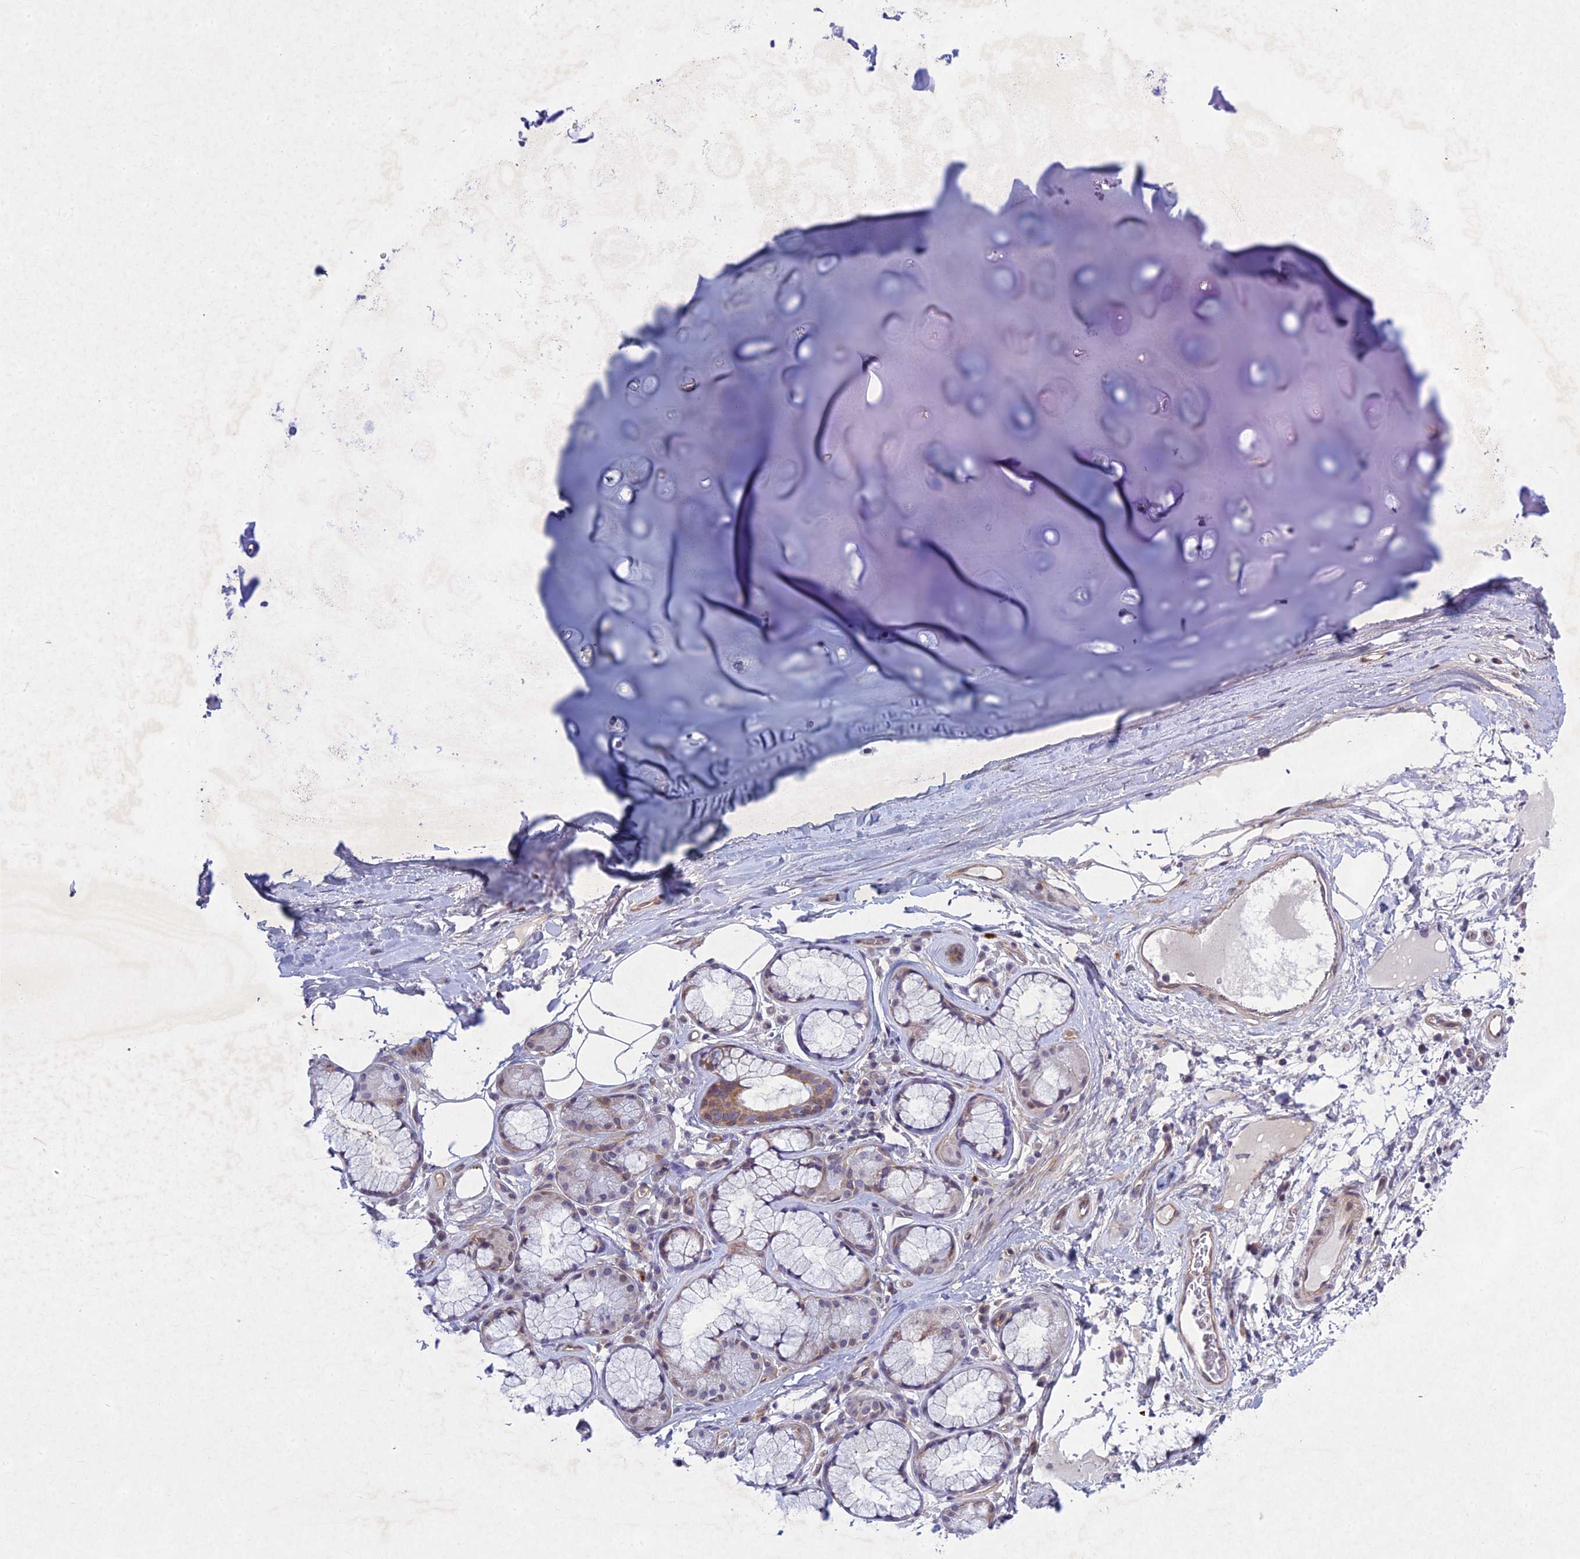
{"staining": {"intensity": "negative", "quantity": "none", "location": "none"}, "tissue": "adipose tissue", "cell_type": "Adipocytes", "image_type": "normal", "snomed": [{"axis": "morphology", "description": "Normal tissue, NOS"}, {"axis": "topography", "description": "Cartilage tissue"}], "caption": "Immunohistochemistry (IHC) photomicrograph of unremarkable human adipose tissue stained for a protein (brown), which demonstrates no expression in adipocytes. Nuclei are stained in blue.", "gene": "PTHLH", "patient": {"sex": "female", "age": 63}}